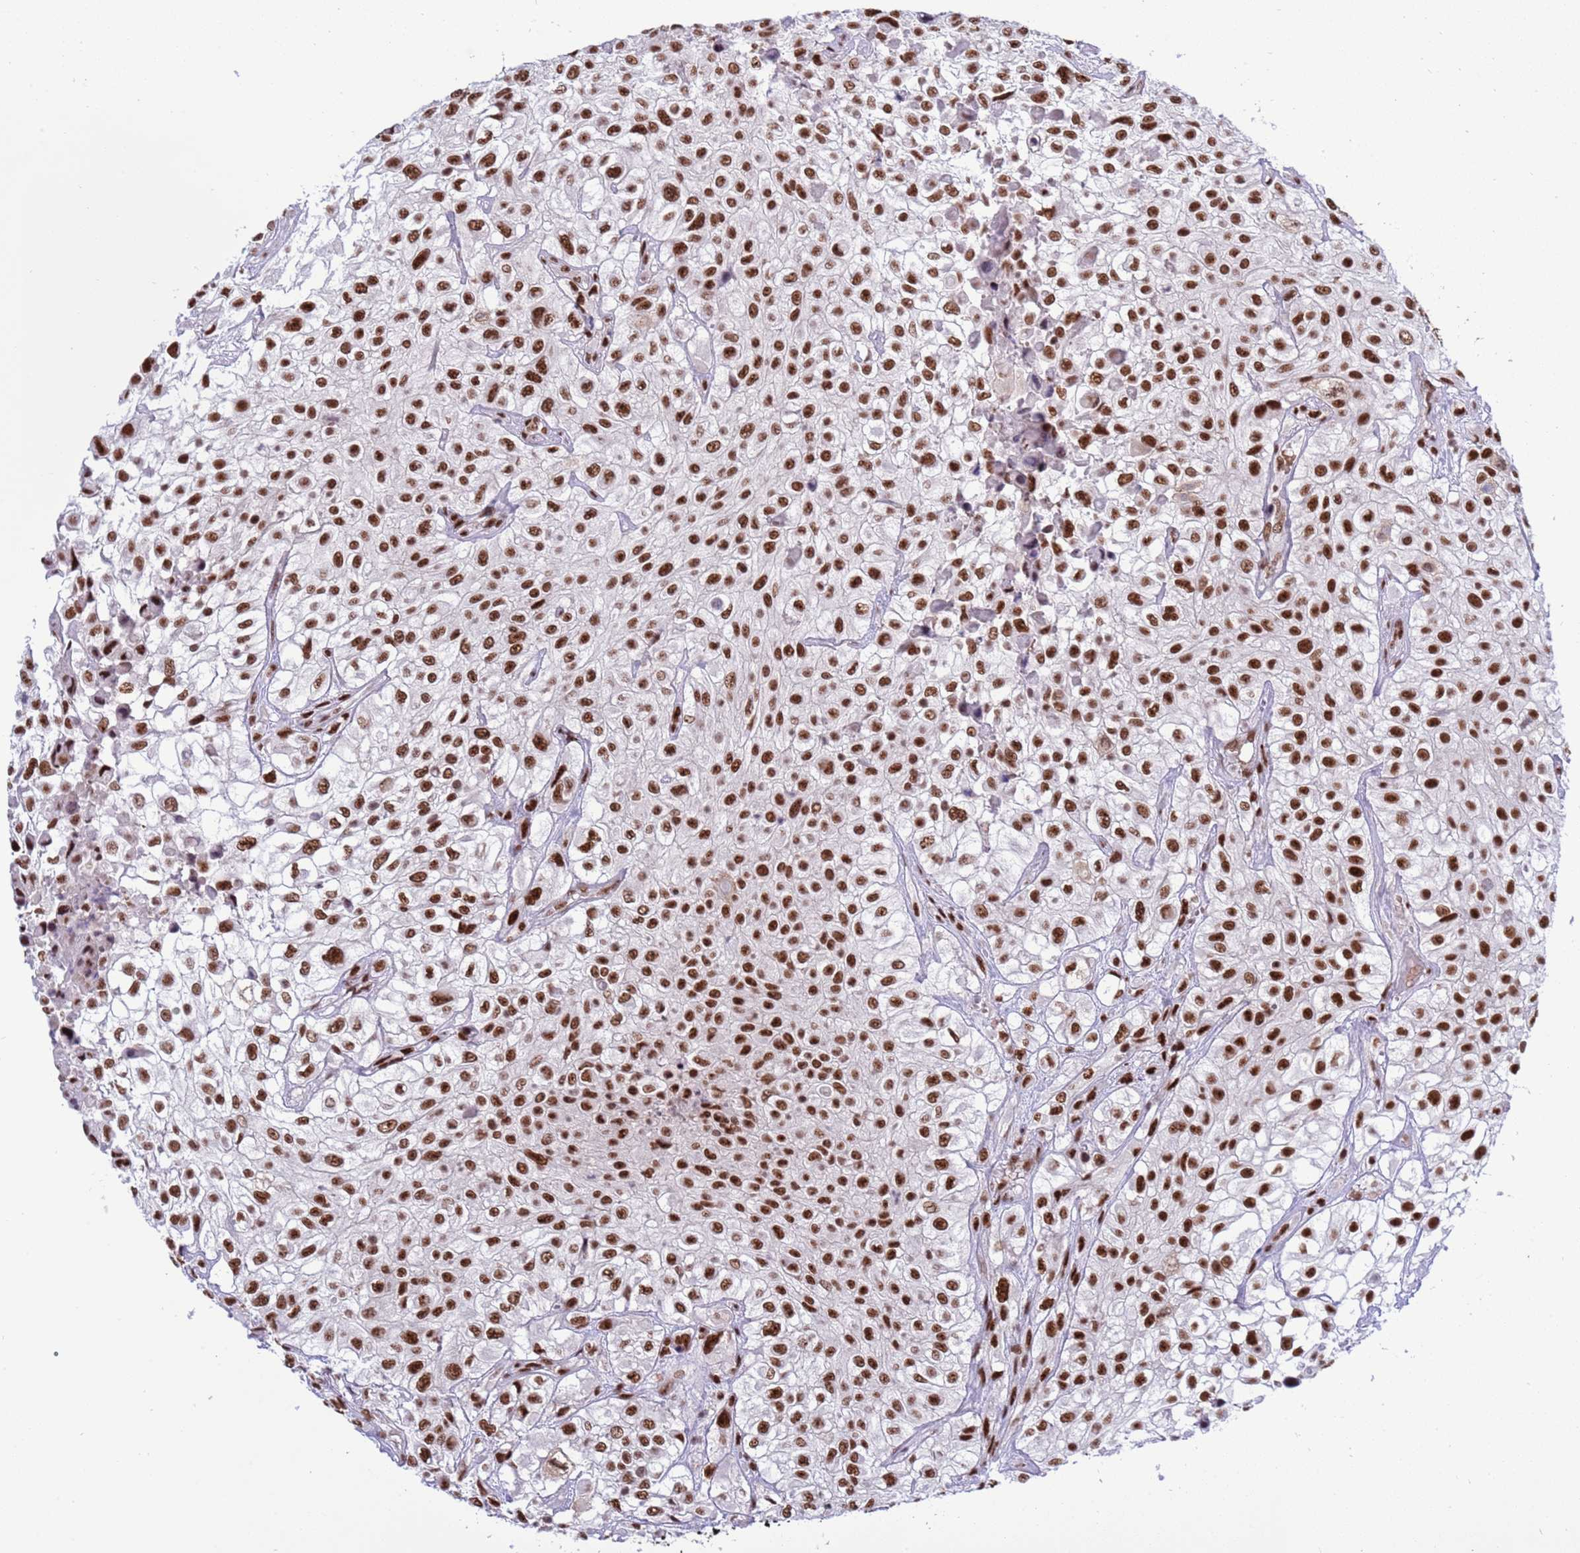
{"staining": {"intensity": "strong", "quantity": ">75%", "location": "nuclear"}, "tissue": "urothelial cancer", "cell_type": "Tumor cells", "image_type": "cancer", "snomed": [{"axis": "morphology", "description": "Urothelial carcinoma, High grade"}, {"axis": "topography", "description": "Urinary bladder"}], "caption": "IHC of urothelial cancer shows high levels of strong nuclear positivity in about >75% of tumor cells. Using DAB (brown) and hematoxylin (blue) stains, captured at high magnification using brightfield microscopy.", "gene": "THOC2", "patient": {"sex": "male", "age": 56}}